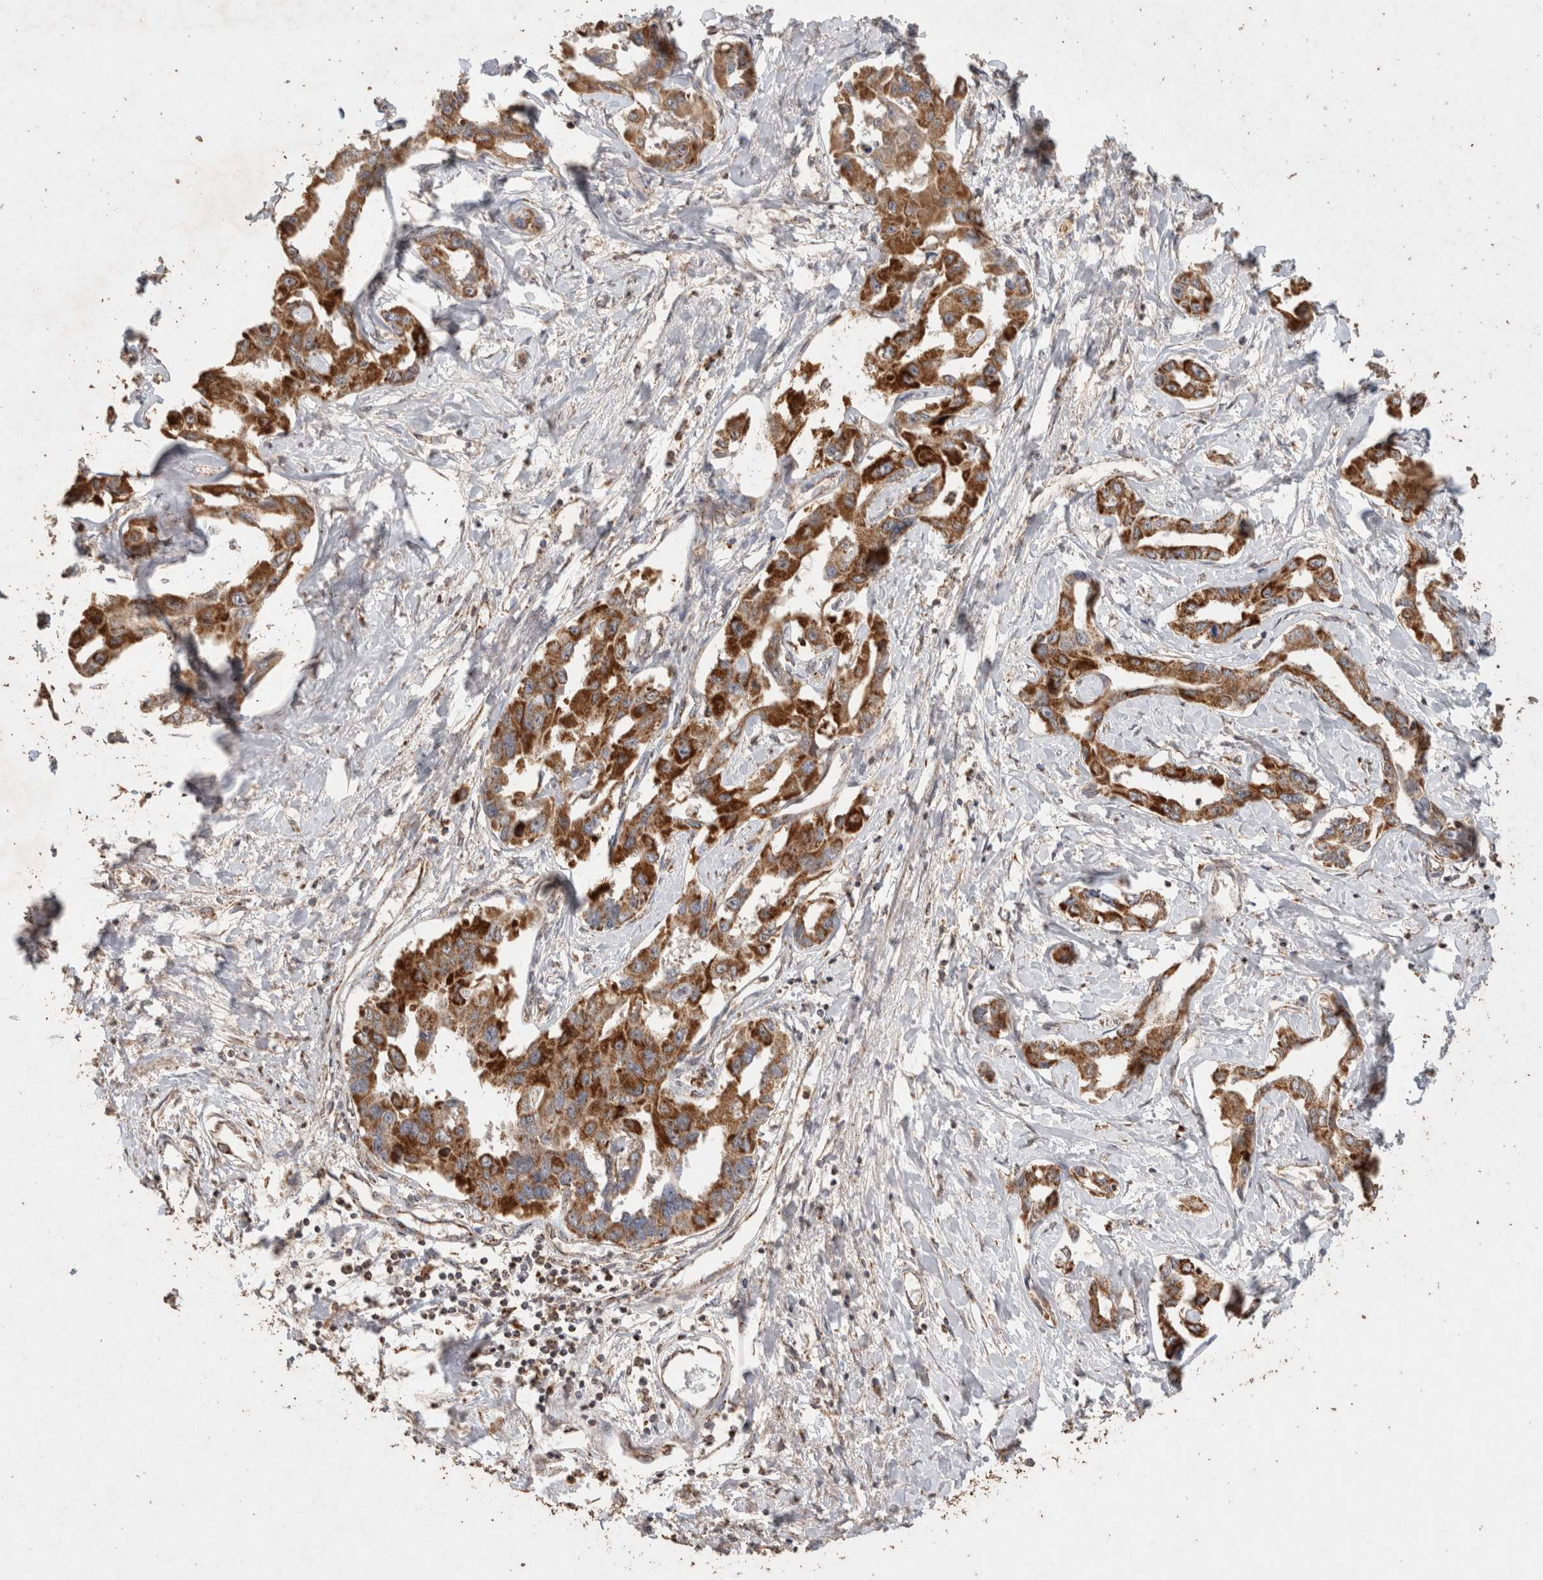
{"staining": {"intensity": "strong", "quantity": ">75%", "location": "cytoplasmic/membranous"}, "tissue": "liver cancer", "cell_type": "Tumor cells", "image_type": "cancer", "snomed": [{"axis": "morphology", "description": "Cholangiocarcinoma"}, {"axis": "topography", "description": "Liver"}], "caption": "Protein analysis of liver cancer (cholangiocarcinoma) tissue reveals strong cytoplasmic/membranous expression in about >75% of tumor cells.", "gene": "ACADM", "patient": {"sex": "male", "age": 59}}